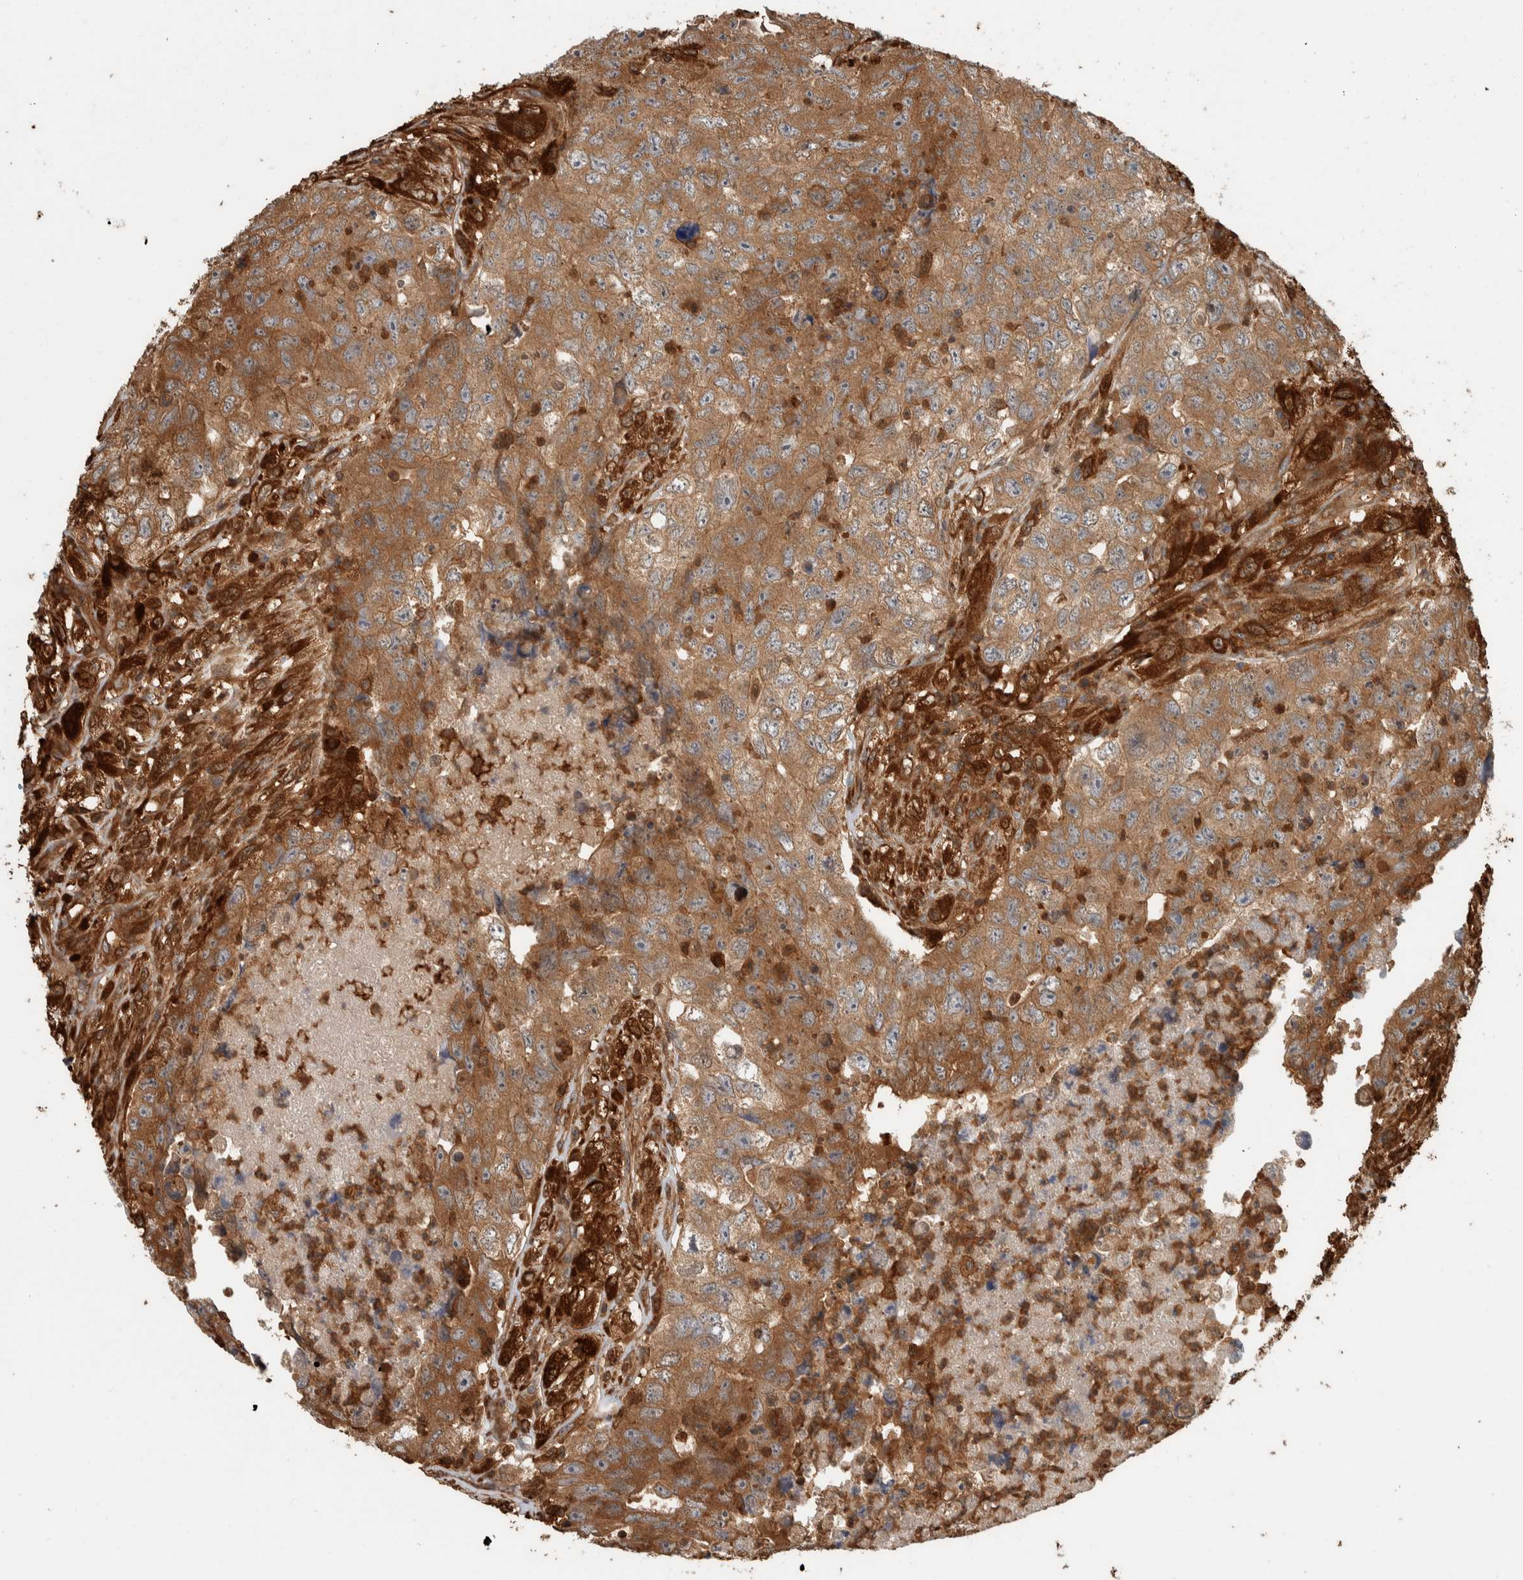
{"staining": {"intensity": "moderate", "quantity": ">75%", "location": "cytoplasmic/membranous"}, "tissue": "testis cancer", "cell_type": "Tumor cells", "image_type": "cancer", "snomed": [{"axis": "morphology", "description": "Carcinoma, Embryonal, NOS"}, {"axis": "topography", "description": "Testis"}], "caption": "The immunohistochemical stain shows moderate cytoplasmic/membranous expression in tumor cells of testis cancer (embryonal carcinoma) tissue.", "gene": "CNTROB", "patient": {"sex": "male", "age": 32}}